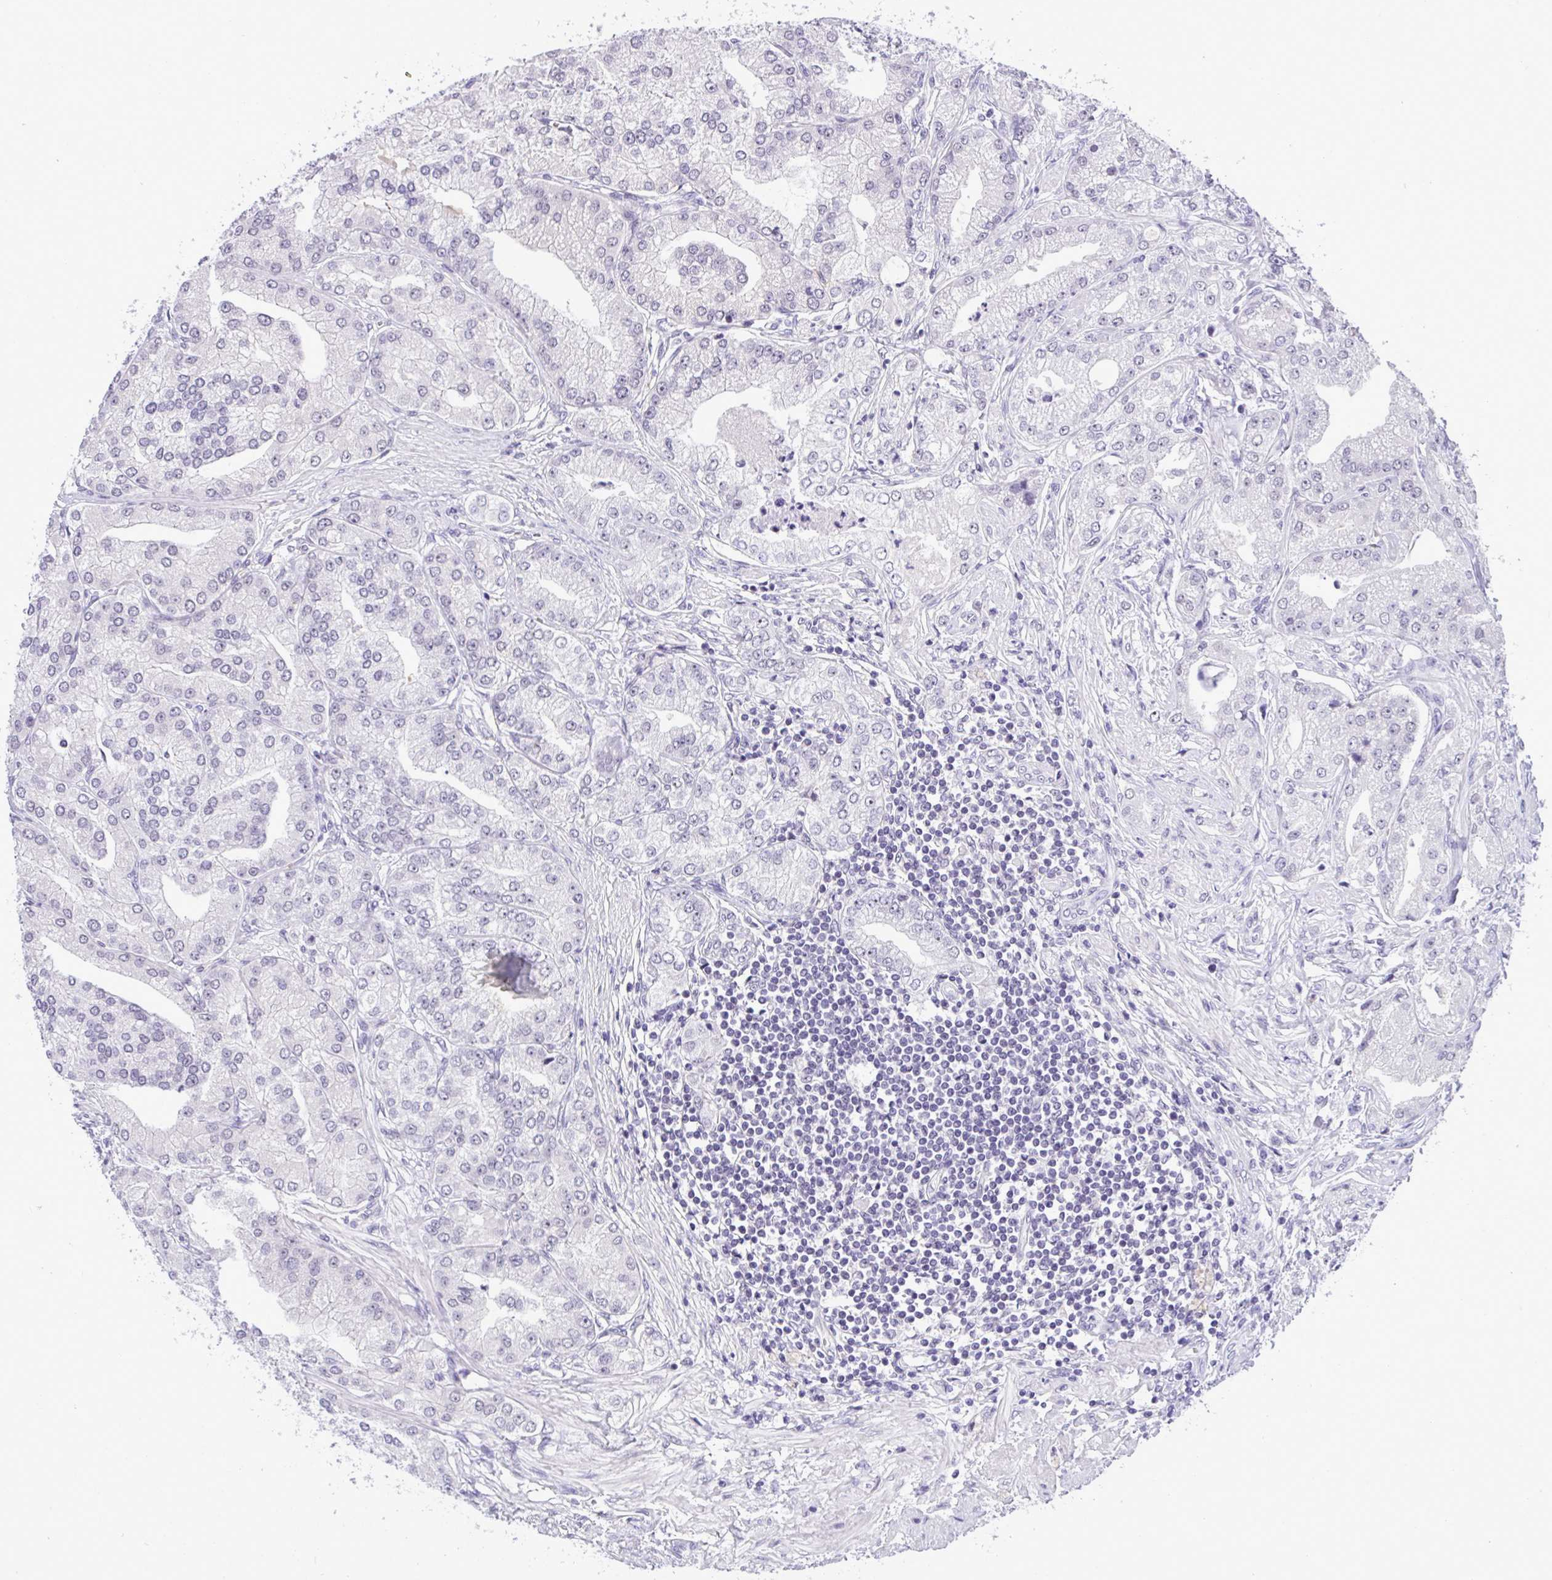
{"staining": {"intensity": "negative", "quantity": "none", "location": "none"}, "tissue": "prostate cancer", "cell_type": "Tumor cells", "image_type": "cancer", "snomed": [{"axis": "morphology", "description": "Adenocarcinoma, High grade"}, {"axis": "topography", "description": "Prostate"}], "caption": "IHC photomicrograph of neoplastic tissue: prostate cancer (adenocarcinoma (high-grade)) stained with DAB exhibits no significant protein staining in tumor cells. (DAB IHC with hematoxylin counter stain).", "gene": "YBX2", "patient": {"sex": "male", "age": 61}}